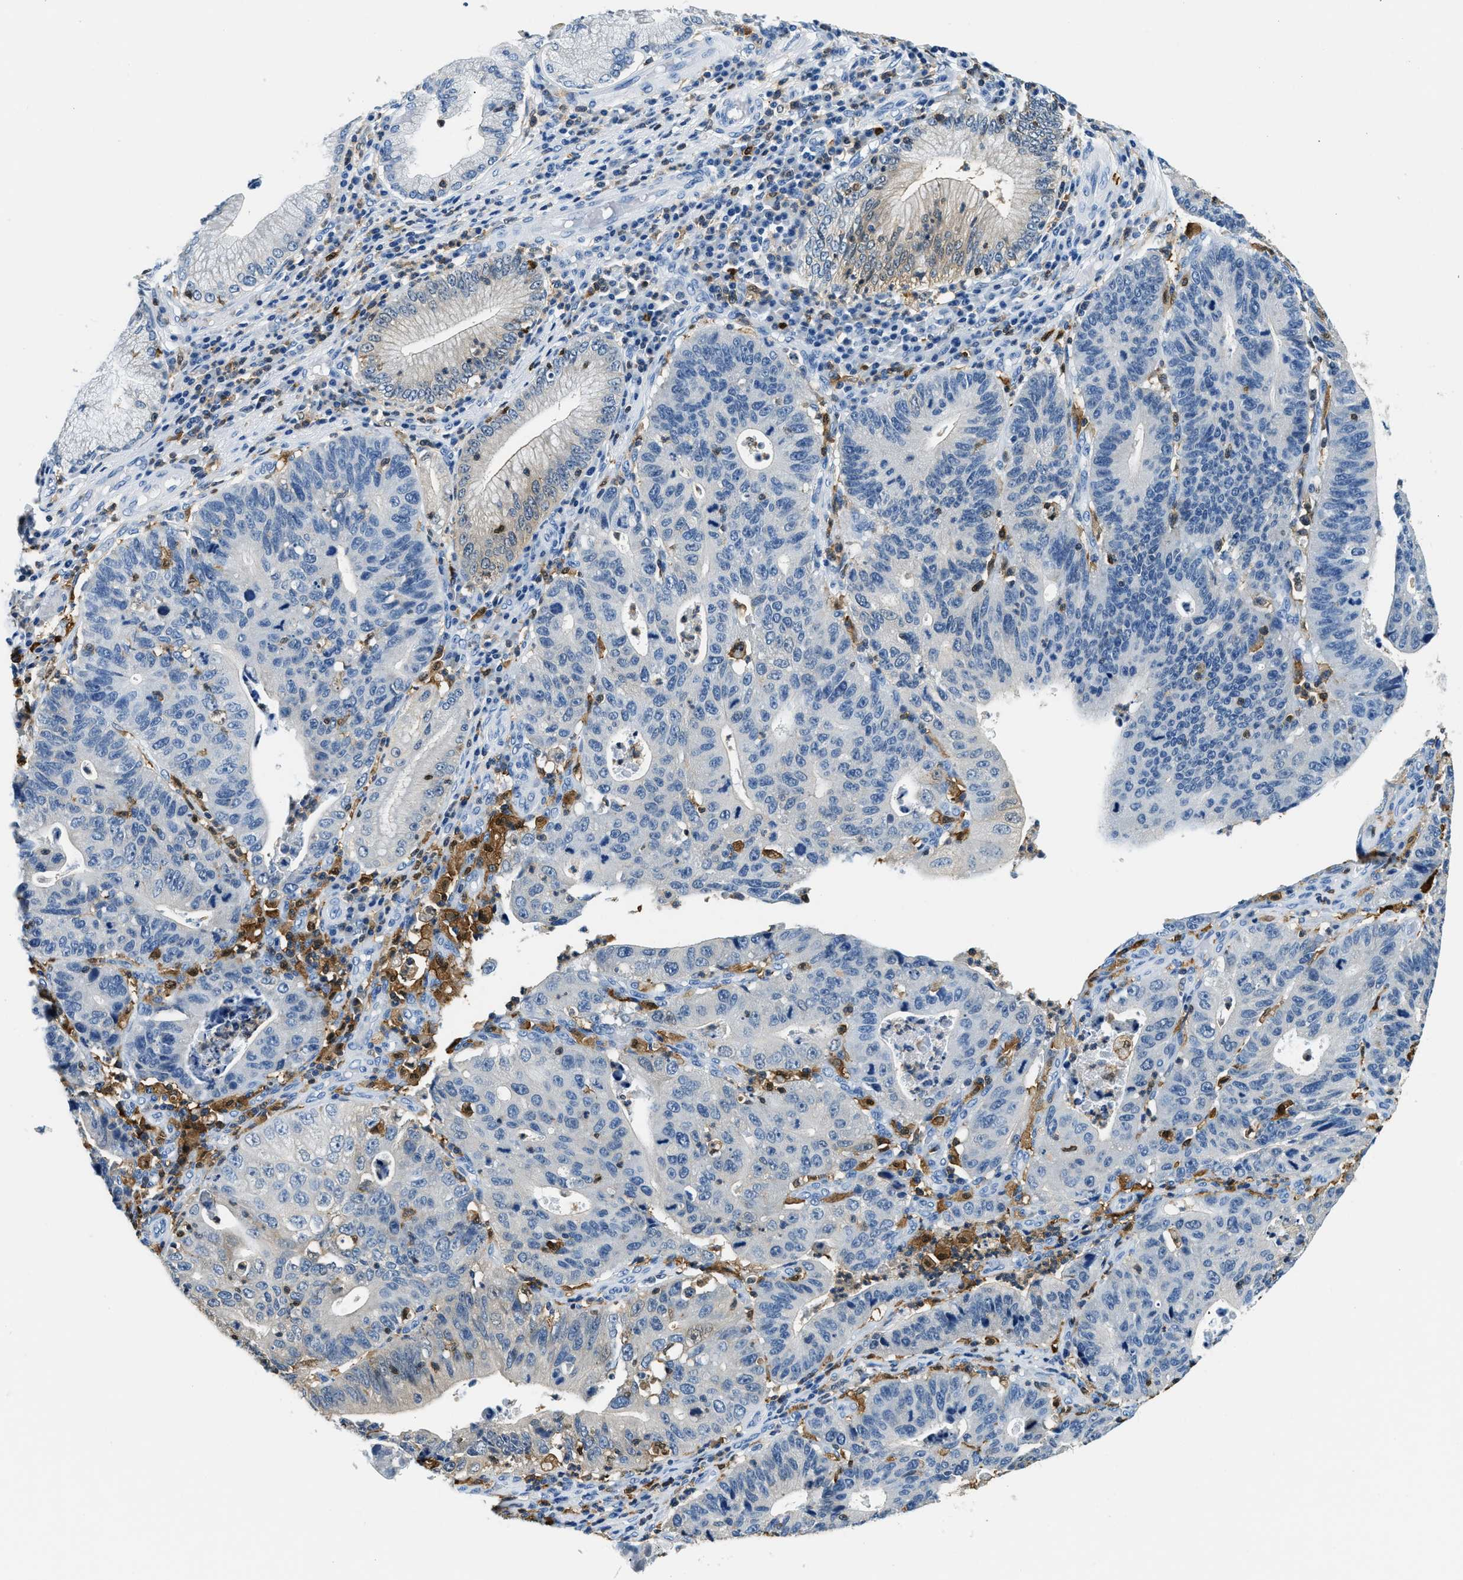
{"staining": {"intensity": "weak", "quantity": "<25%", "location": "cytoplasmic/membranous"}, "tissue": "stomach cancer", "cell_type": "Tumor cells", "image_type": "cancer", "snomed": [{"axis": "morphology", "description": "Adenocarcinoma, NOS"}, {"axis": "topography", "description": "Stomach"}], "caption": "An image of human stomach adenocarcinoma is negative for staining in tumor cells.", "gene": "CAPG", "patient": {"sex": "male", "age": 59}}